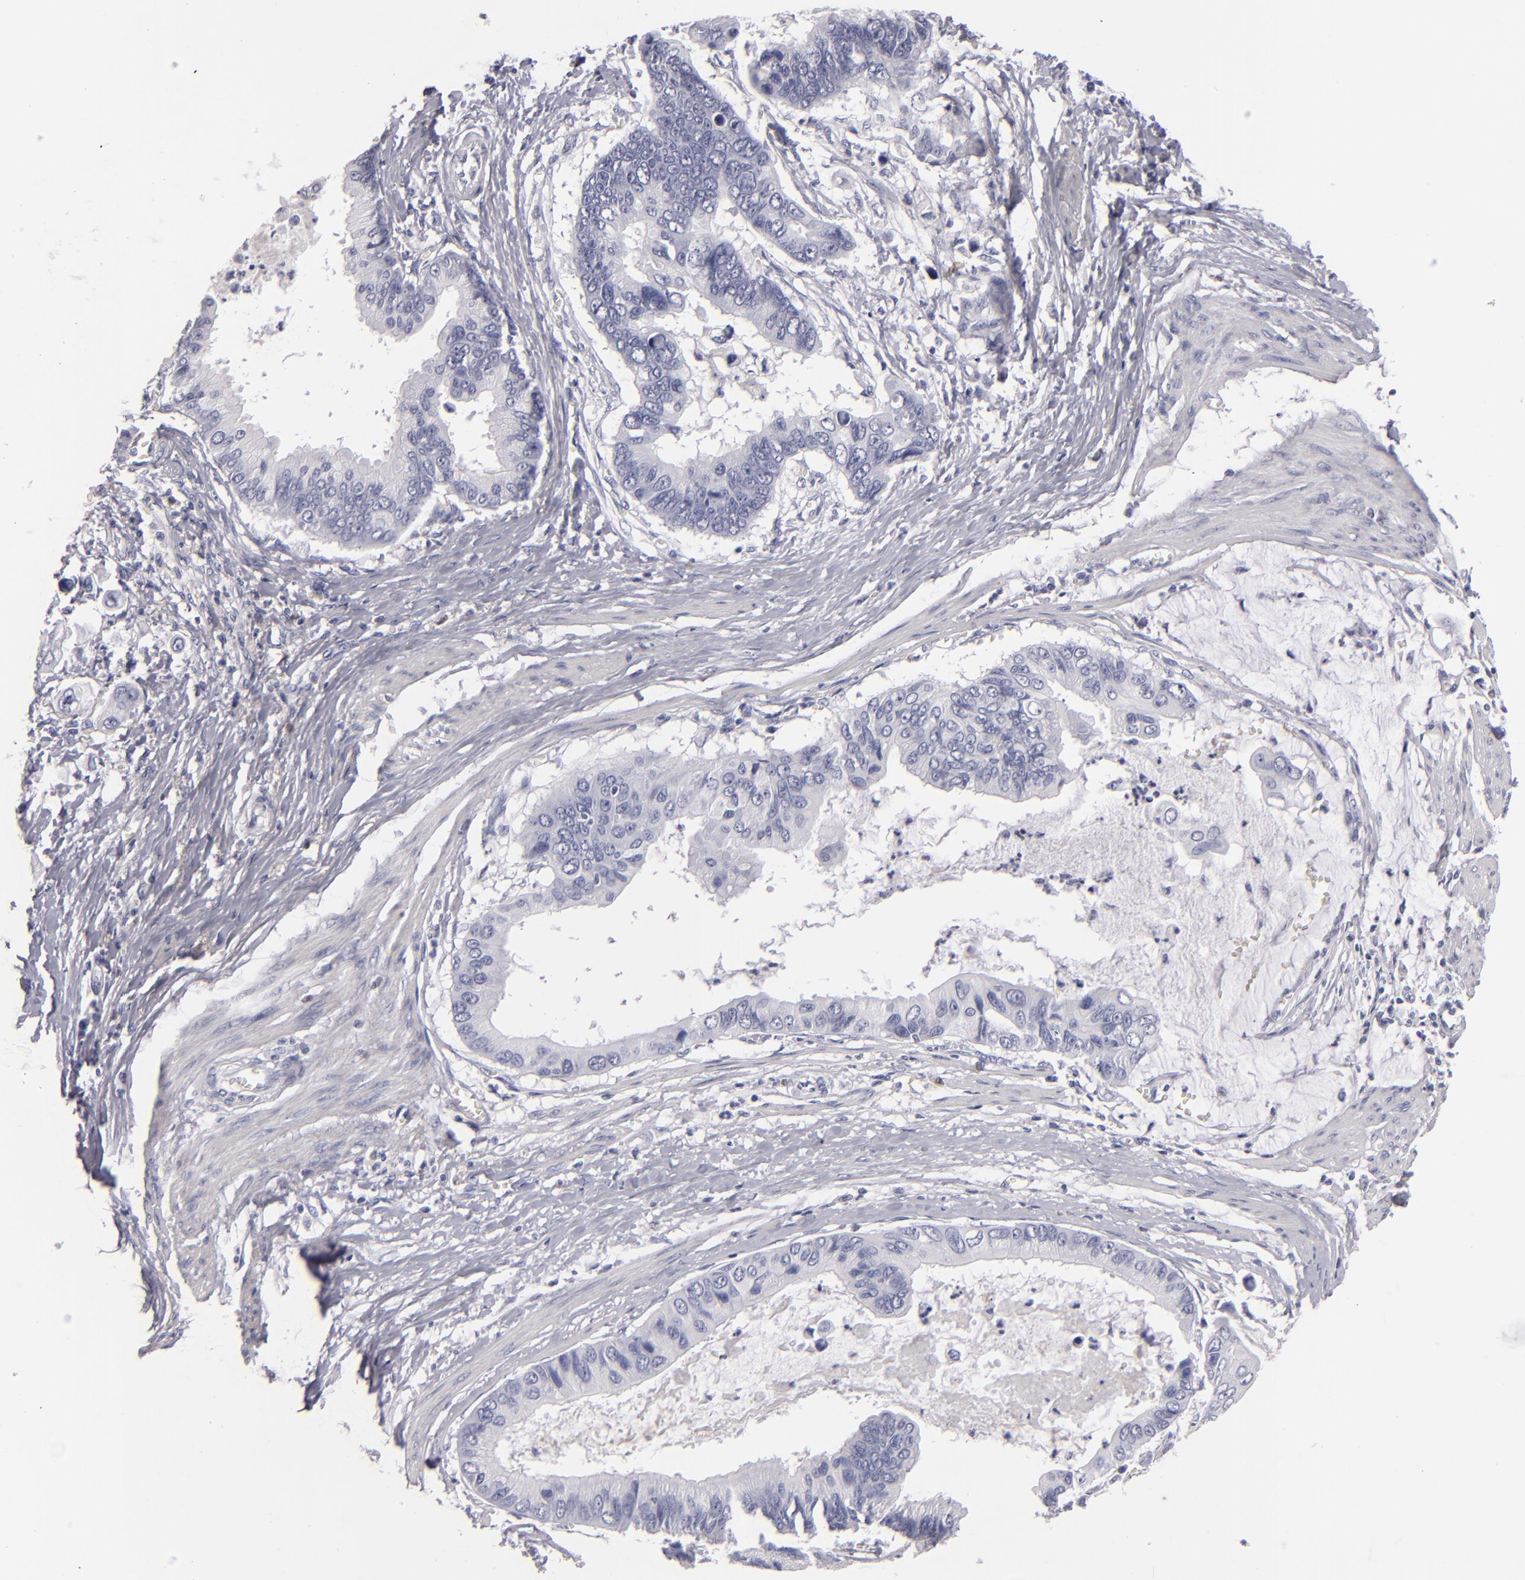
{"staining": {"intensity": "negative", "quantity": "none", "location": "none"}, "tissue": "stomach cancer", "cell_type": "Tumor cells", "image_type": "cancer", "snomed": [{"axis": "morphology", "description": "Adenocarcinoma, NOS"}, {"axis": "topography", "description": "Stomach, upper"}], "caption": "A high-resolution micrograph shows IHC staining of stomach cancer (adenocarcinoma), which shows no significant expression in tumor cells.", "gene": "F13A1", "patient": {"sex": "male", "age": 80}}